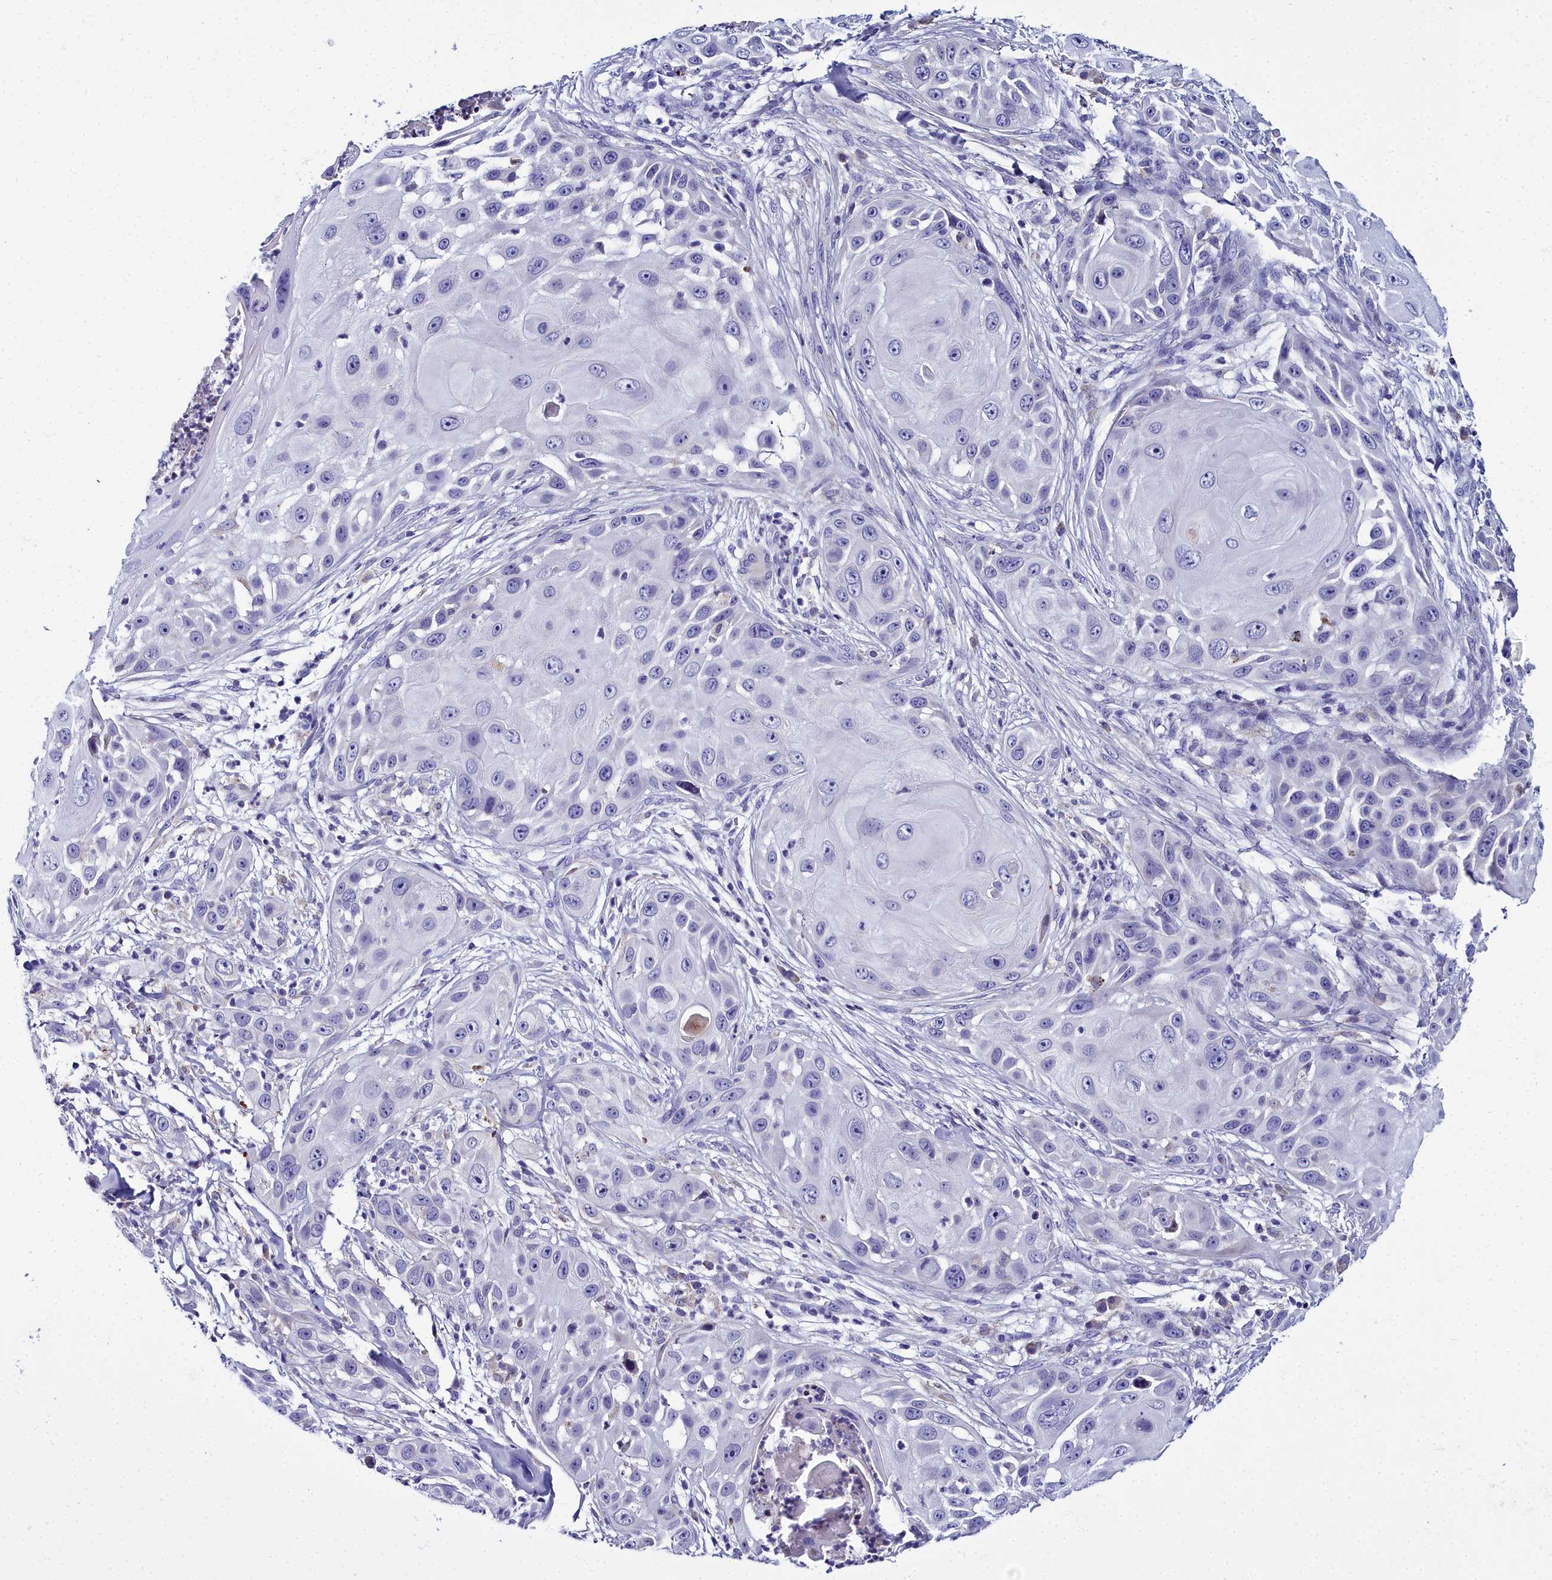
{"staining": {"intensity": "negative", "quantity": "none", "location": "none"}, "tissue": "skin cancer", "cell_type": "Tumor cells", "image_type": "cancer", "snomed": [{"axis": "morphology", "description": "Squamous cell carcinoma, NOS"}, {"axis": "topography", "description": "Skin"}], "caption": "Tumor cells show no significant staining in skin cancer. (DAB (3,3'-diaminobenzidine) immunohistochemistry, high magnification).", "gene": "ELAPOR2", "patient": {"sex": "female", "age": 44}}